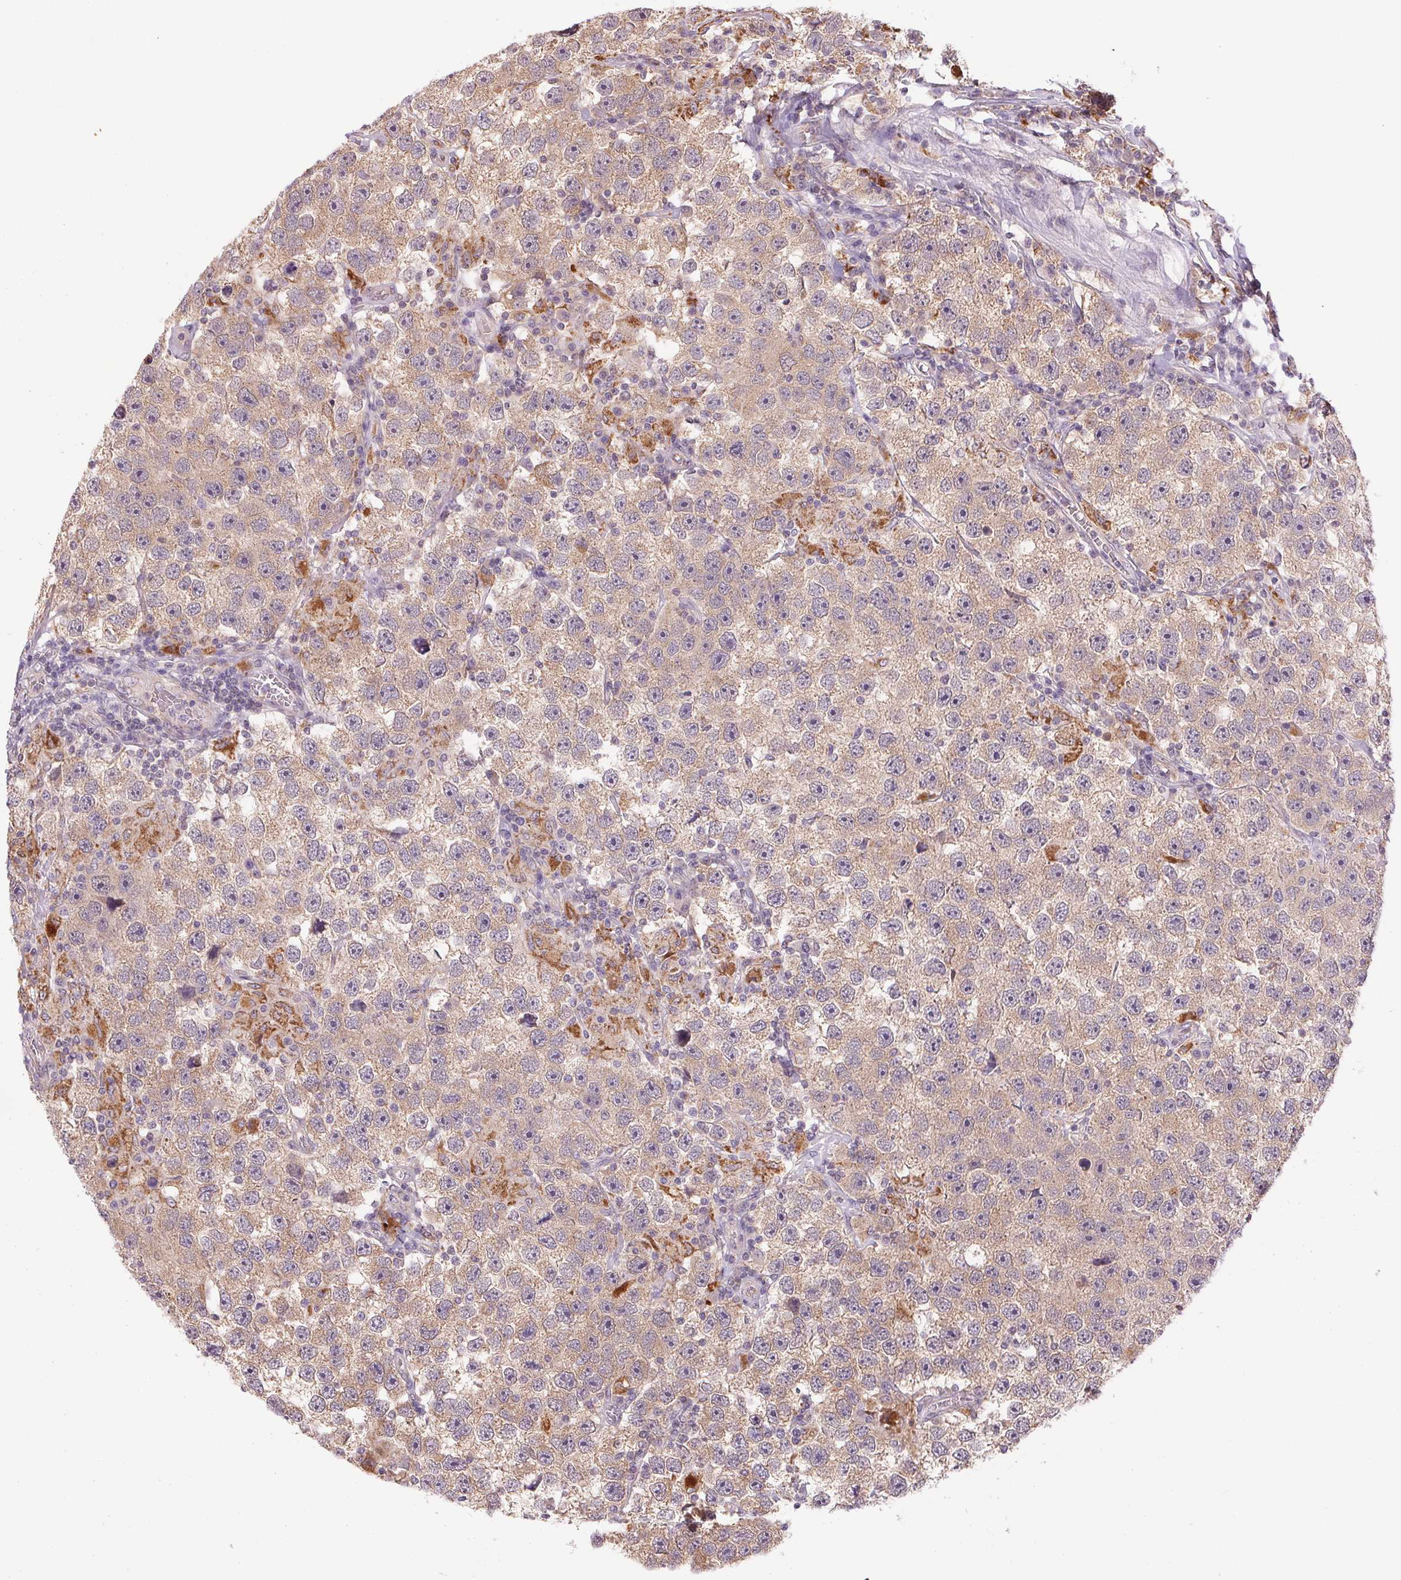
{"staining": {"intensity": "moderate", "quantity": ">75%", "location": "cytoplasmic/membranous"}, "tissue": "testis cancer", "cell_type": "Tumor cells", "image_type": "cancer", "snomed": [{"axis": "morphology", "description": "Seminoma, NOS"}, {"axis": "topography", "description": "Testis"}], "caption": "Protein expression analysis of testis seminoma shows moderate cytoplasmic/membranous positivity in approximately >75% of tumor cells.", "gene": "ADH5", "patient": {"sex": "male", "age": 26}}